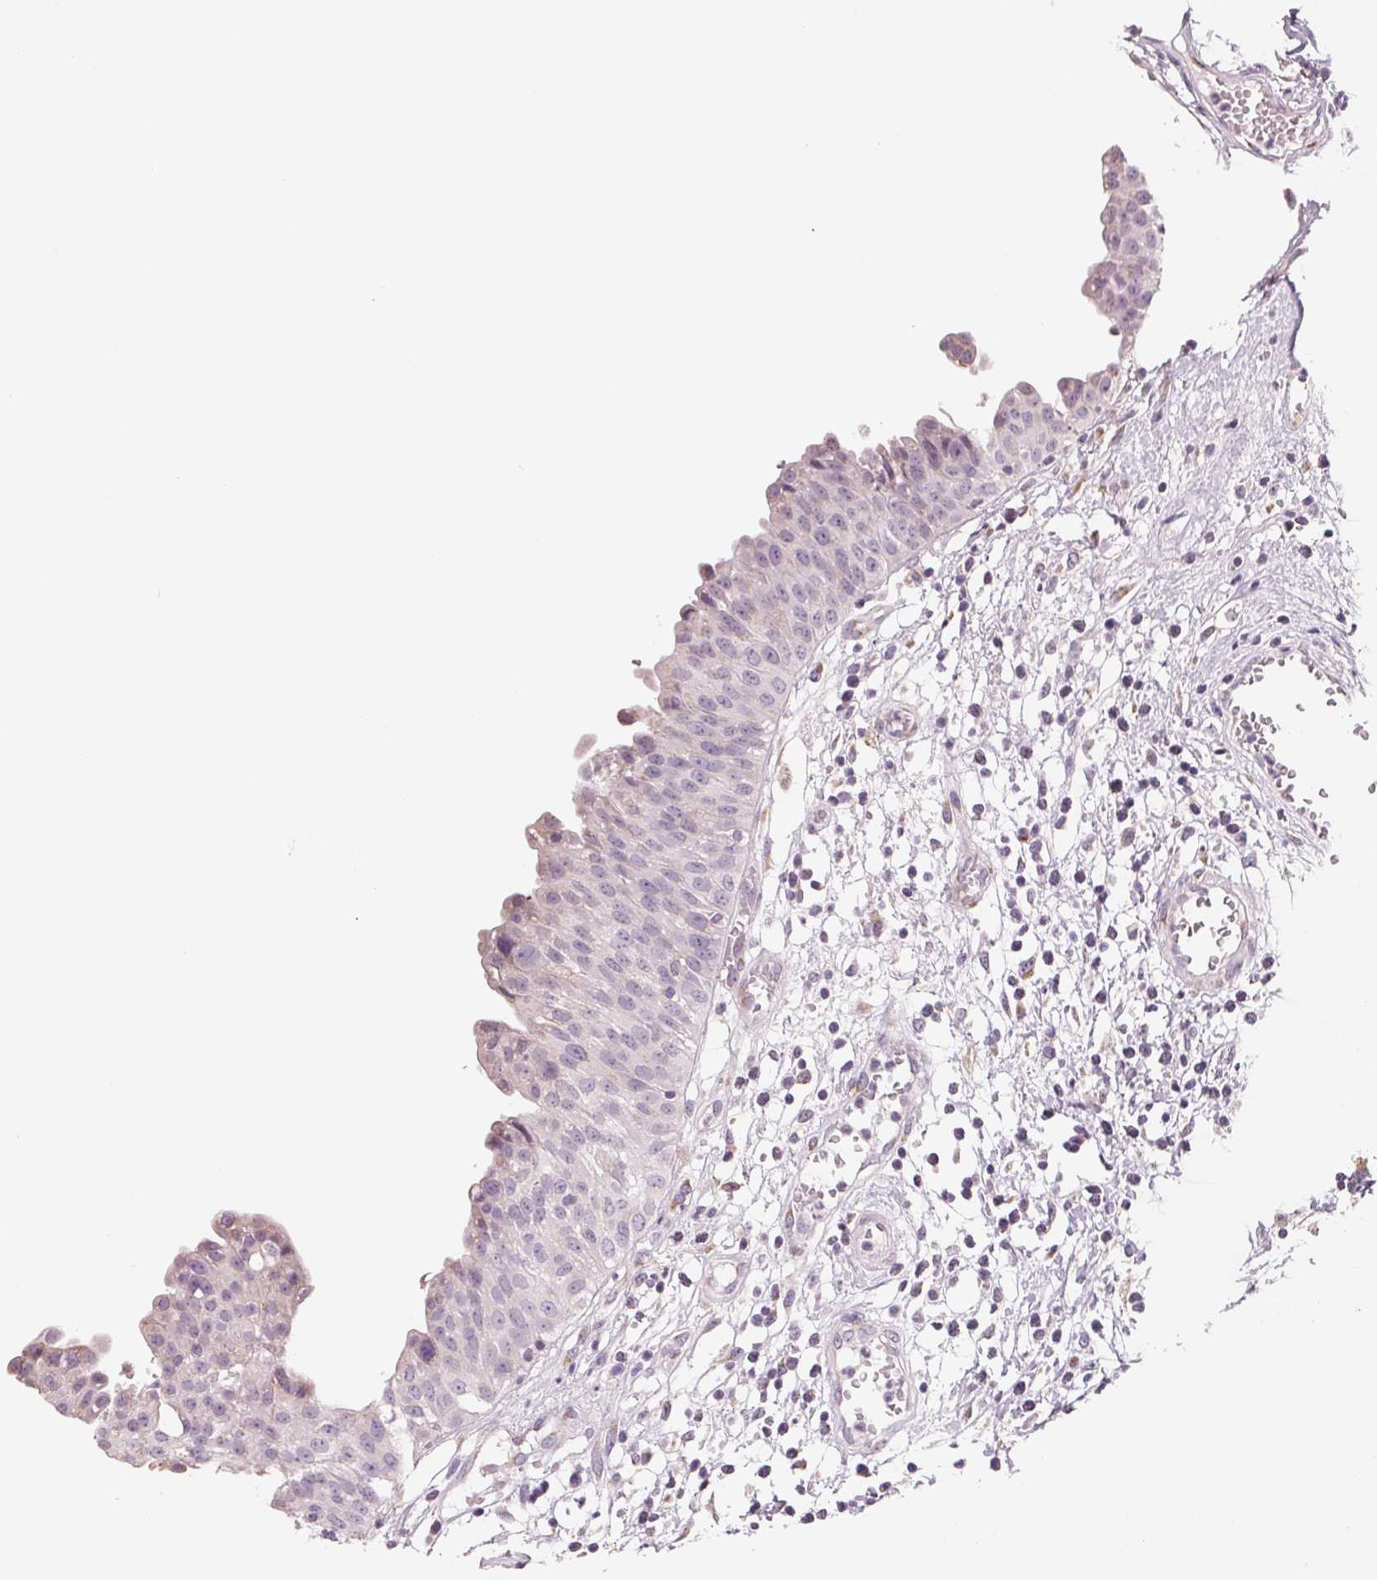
{"staining": {"intensity": "negative", "quantity": "none", "location": "none"}, "tissue": "urinary bladder", "cell_type": "Urothelial cells", "image_type": "normal", "snomed": [{"axis": "morphology", "description": "Normal tissue, NOS"}, {"axis": "topography", "description": "Urinary bladder"}], "caption": "IHC photomicrograph of normal urinary bladder: human urinary bladder stained with DAB displays no significant protein positivity in urothelial cells.", "gene": "IL9R", "patient": {"sex": "male", "age": 64}}